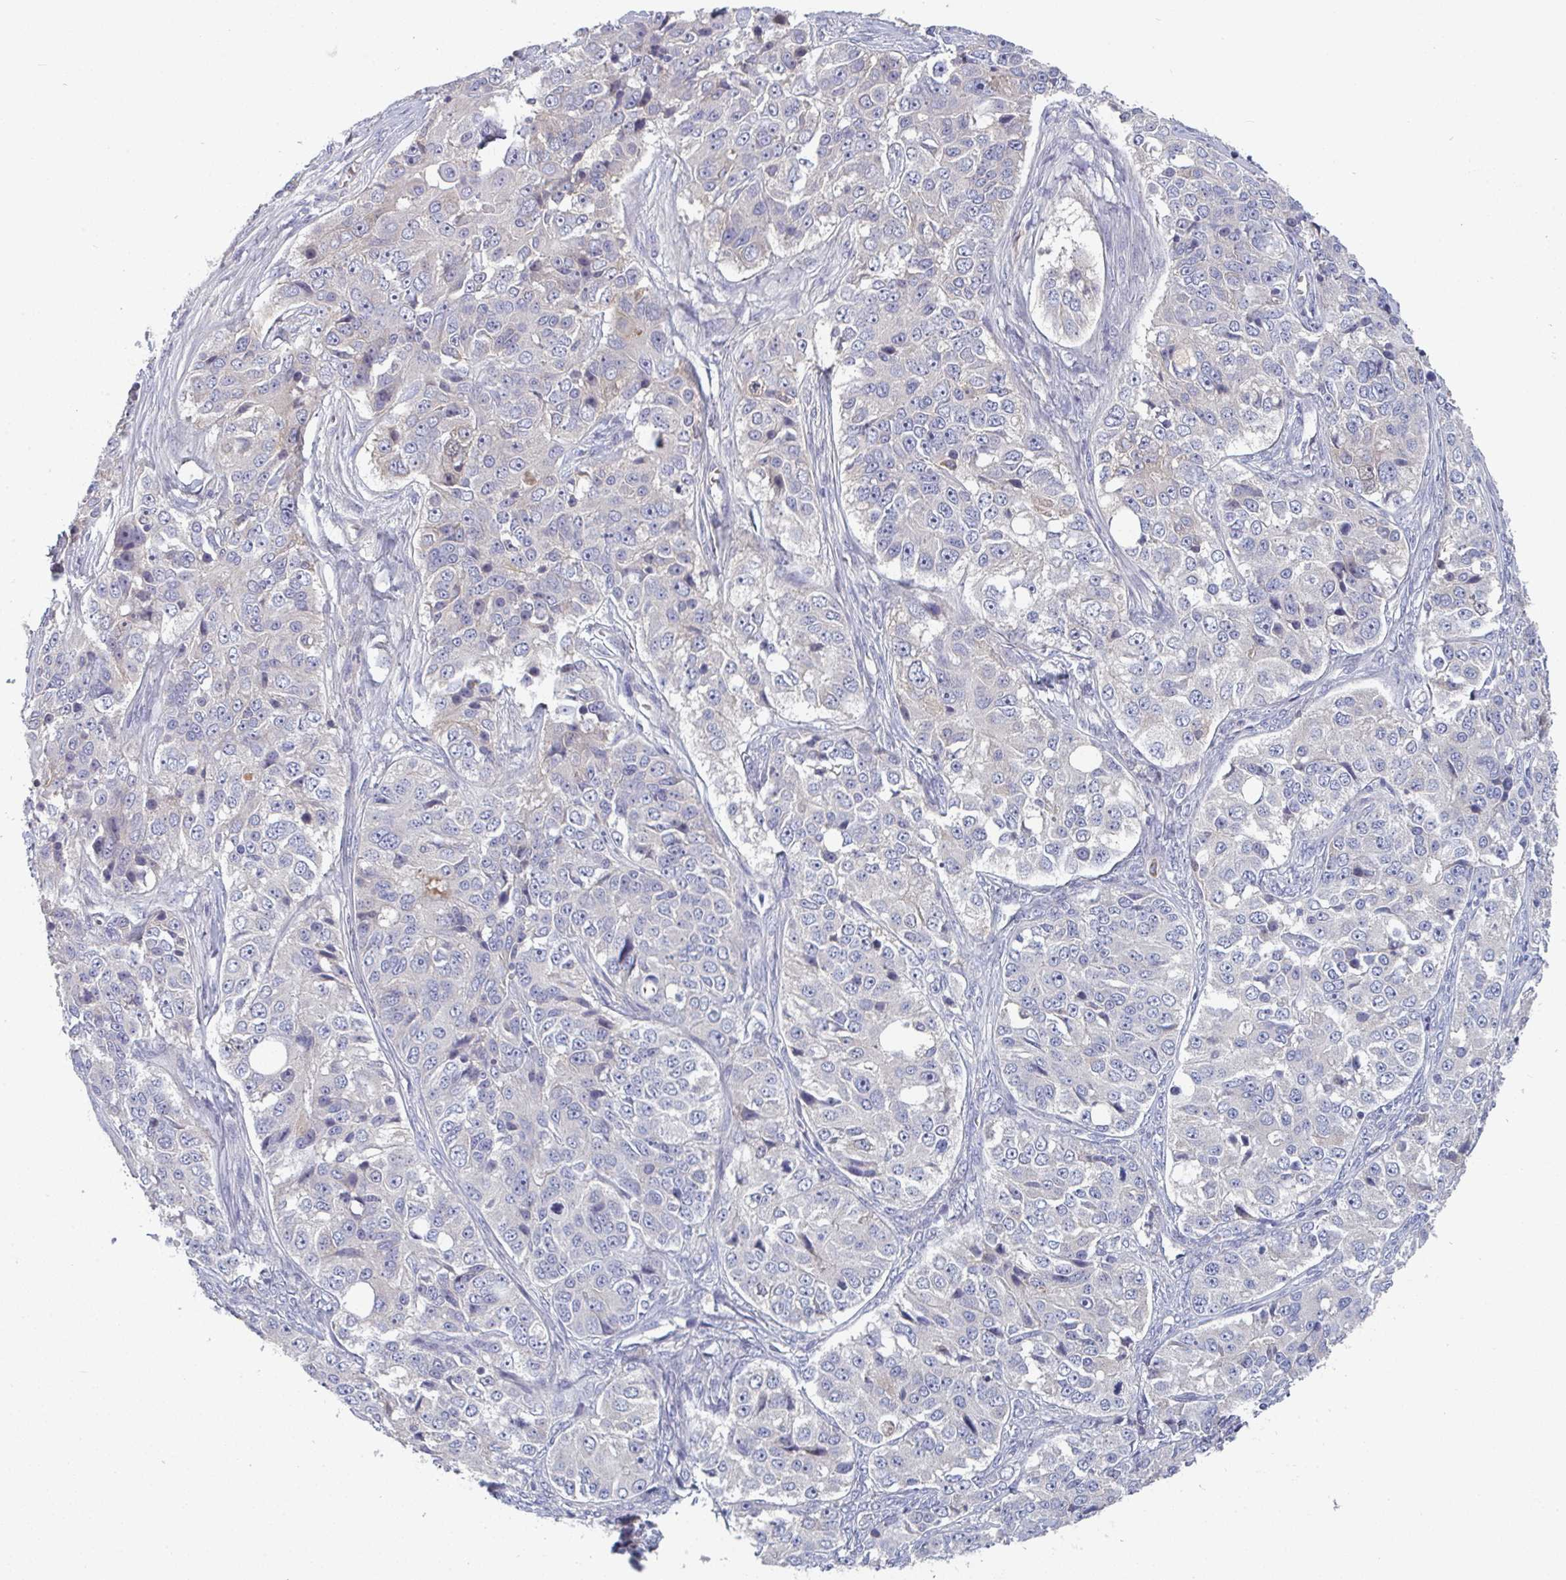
{"staining": {"intensity": "negative", "quantity": "none", "location": "none"}, "tissue": "ovarian cancer", "cell_type": "Tumor cells", "image_type": "cancer", "snomed": [{"axis": "morphology", "description": "Carcinoma, endometroid"}, {"axis": "topography", "description": "Ovary"}], "caption": "This is an immunohistochemistry micrograph of human ovarian cancer (endometroid carcinoma). There is no staining in tumor cells.", "gene": "HGFAC", "patient": {"sex": "female", "age": 51}}